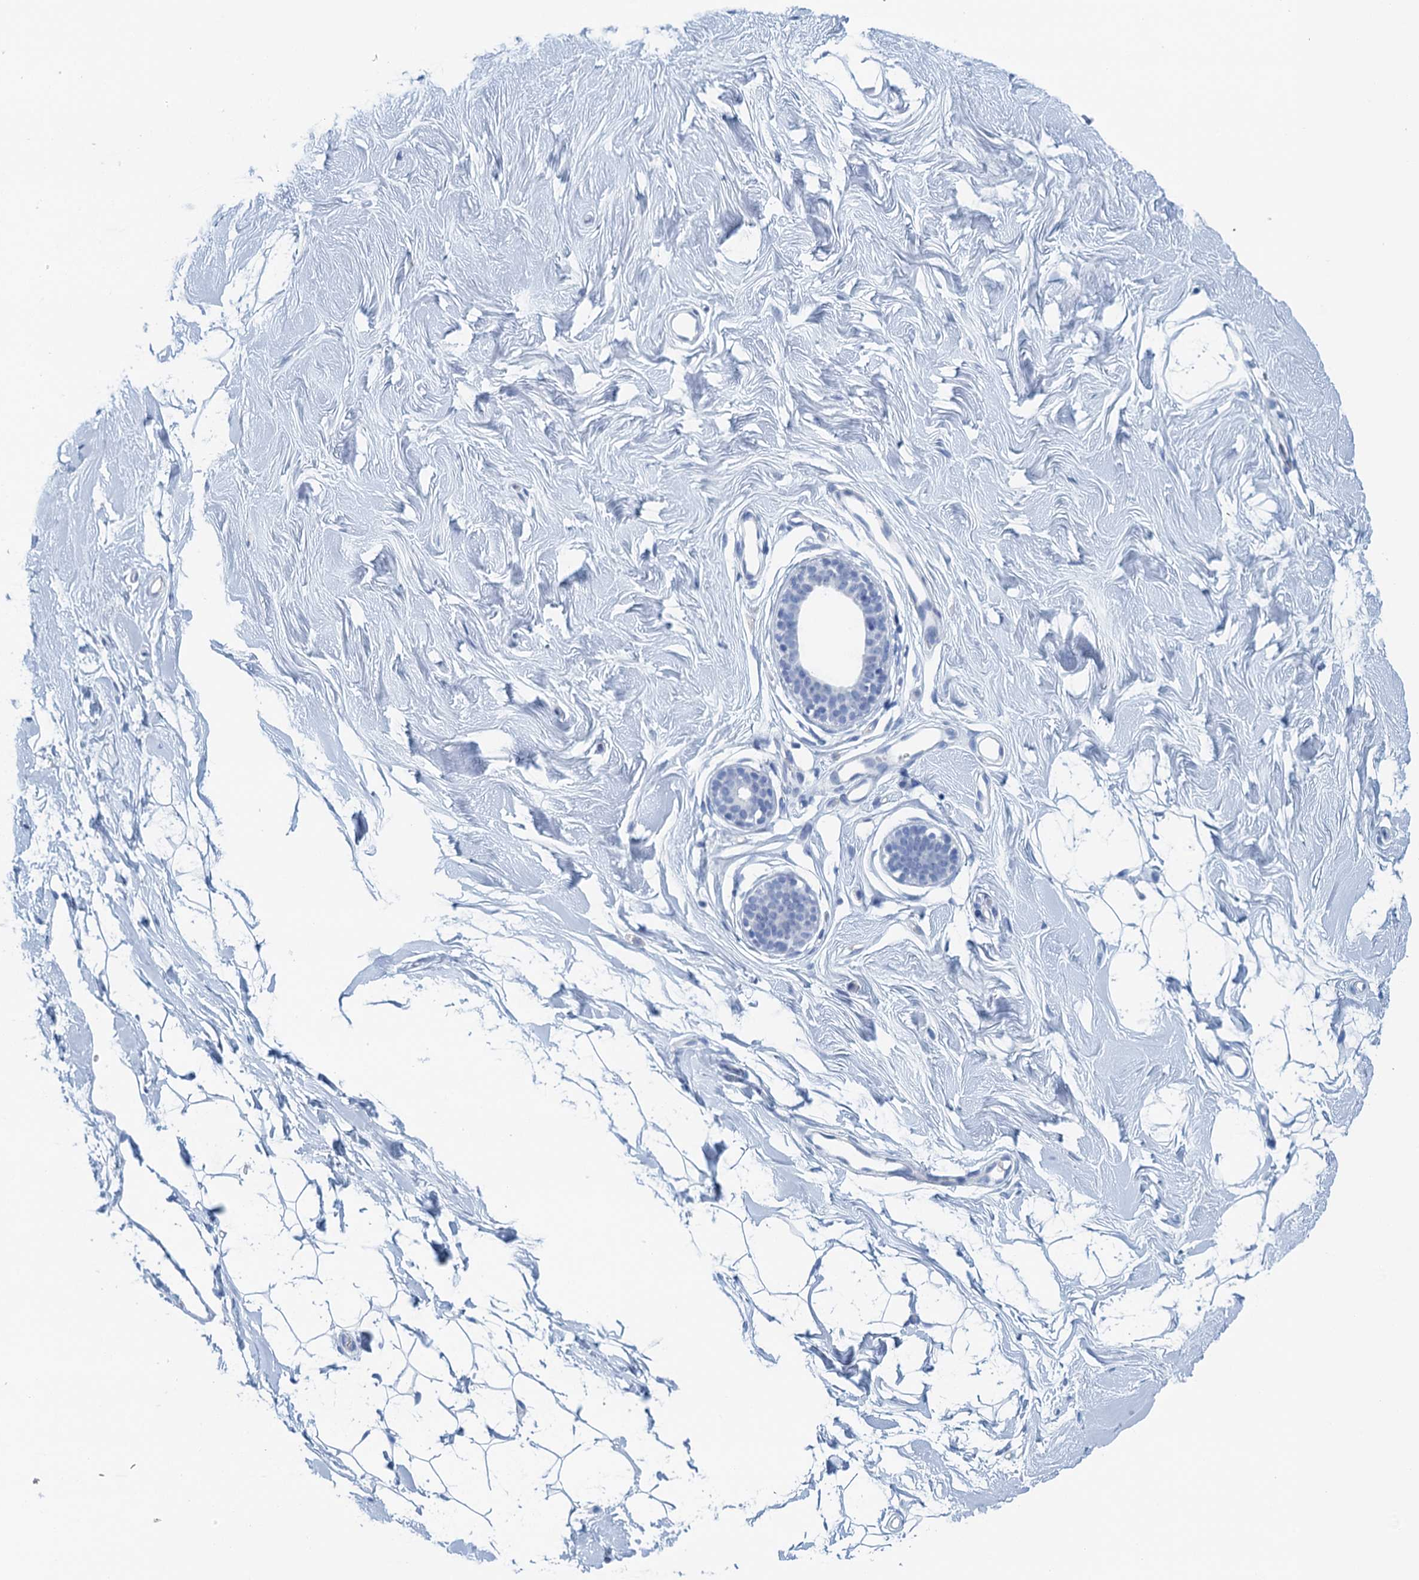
{"staining": {"intensity": "negative", "quantity": "none", "location": "none"}, "tissue": "breast", "cell_type": "Adipocytes", "image_type": "normal", "snomed": [{"axis": "morphology", "description": "Normal tissue, NOS"}, {"axis": "topography", "description": "Breast"}], "caption": "Immunohistochemistry (IHC) histopathology image of normal breast: breast stained with DAB shows no significant protein positivity in adipocytes.", "gene": "CYP51A1", "patient": {"sex": "female", "age": 26}}